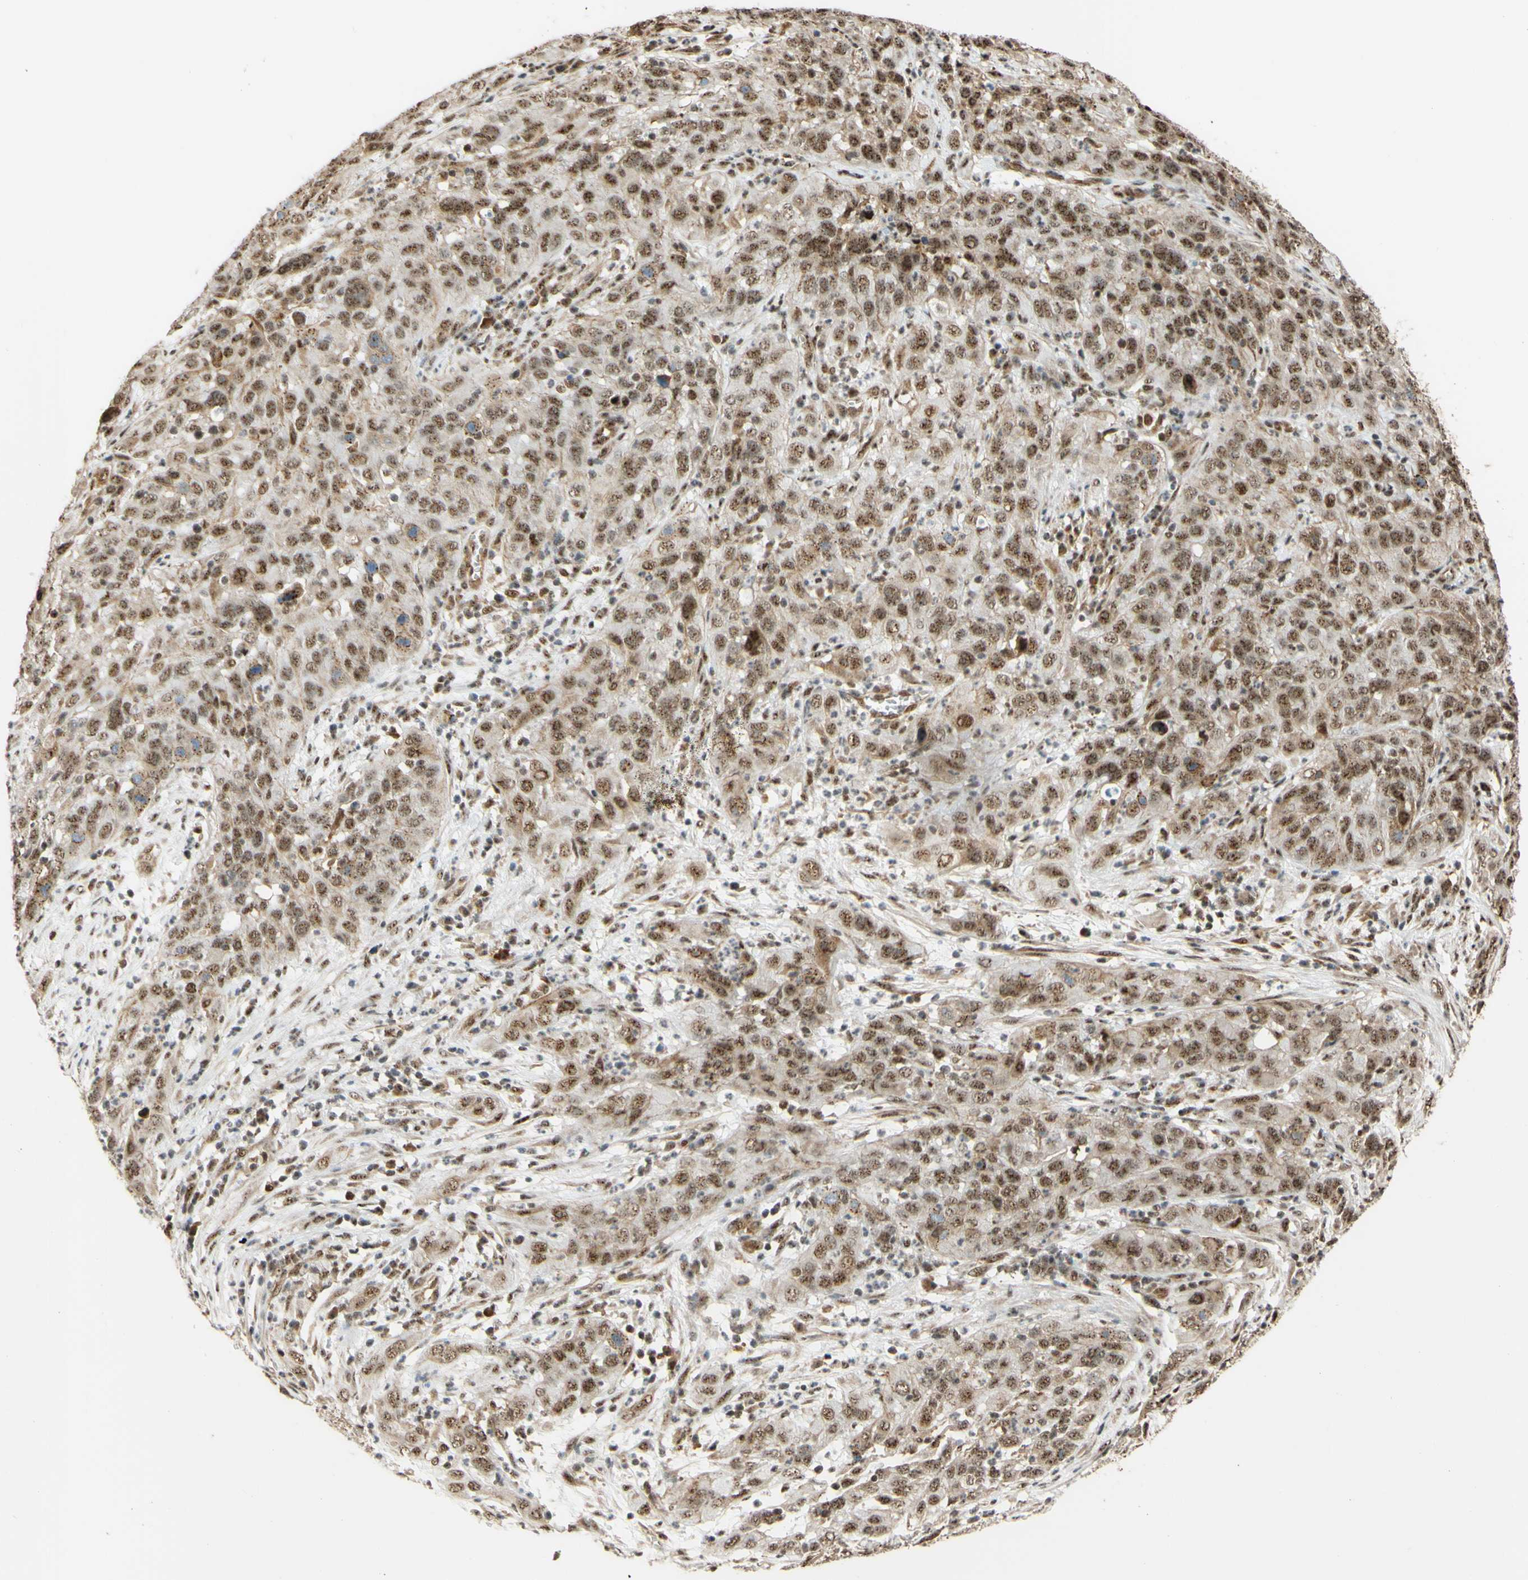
{"staining": {"intensity": "moderate", "quantity": ">75%", "location": "nuclear"}, "tissue": "cervical cancer", "cell_type": "Tumor cells", "image_type": "cancer", "snomed": [{"axis": "morphology", "description": "Squamous cell carcinoma, NOS"}, {"axis": "topography", "description": "Cervix"}], "caption": "Immunohistochemical staining of human squamous cell carcinoma (cervical) demonstrates medium levels of moderate nuclear protein positivity in about >75% of tumor cells.", "gene": "SAP18", "patient": {"sex": "female", "age": 32}}